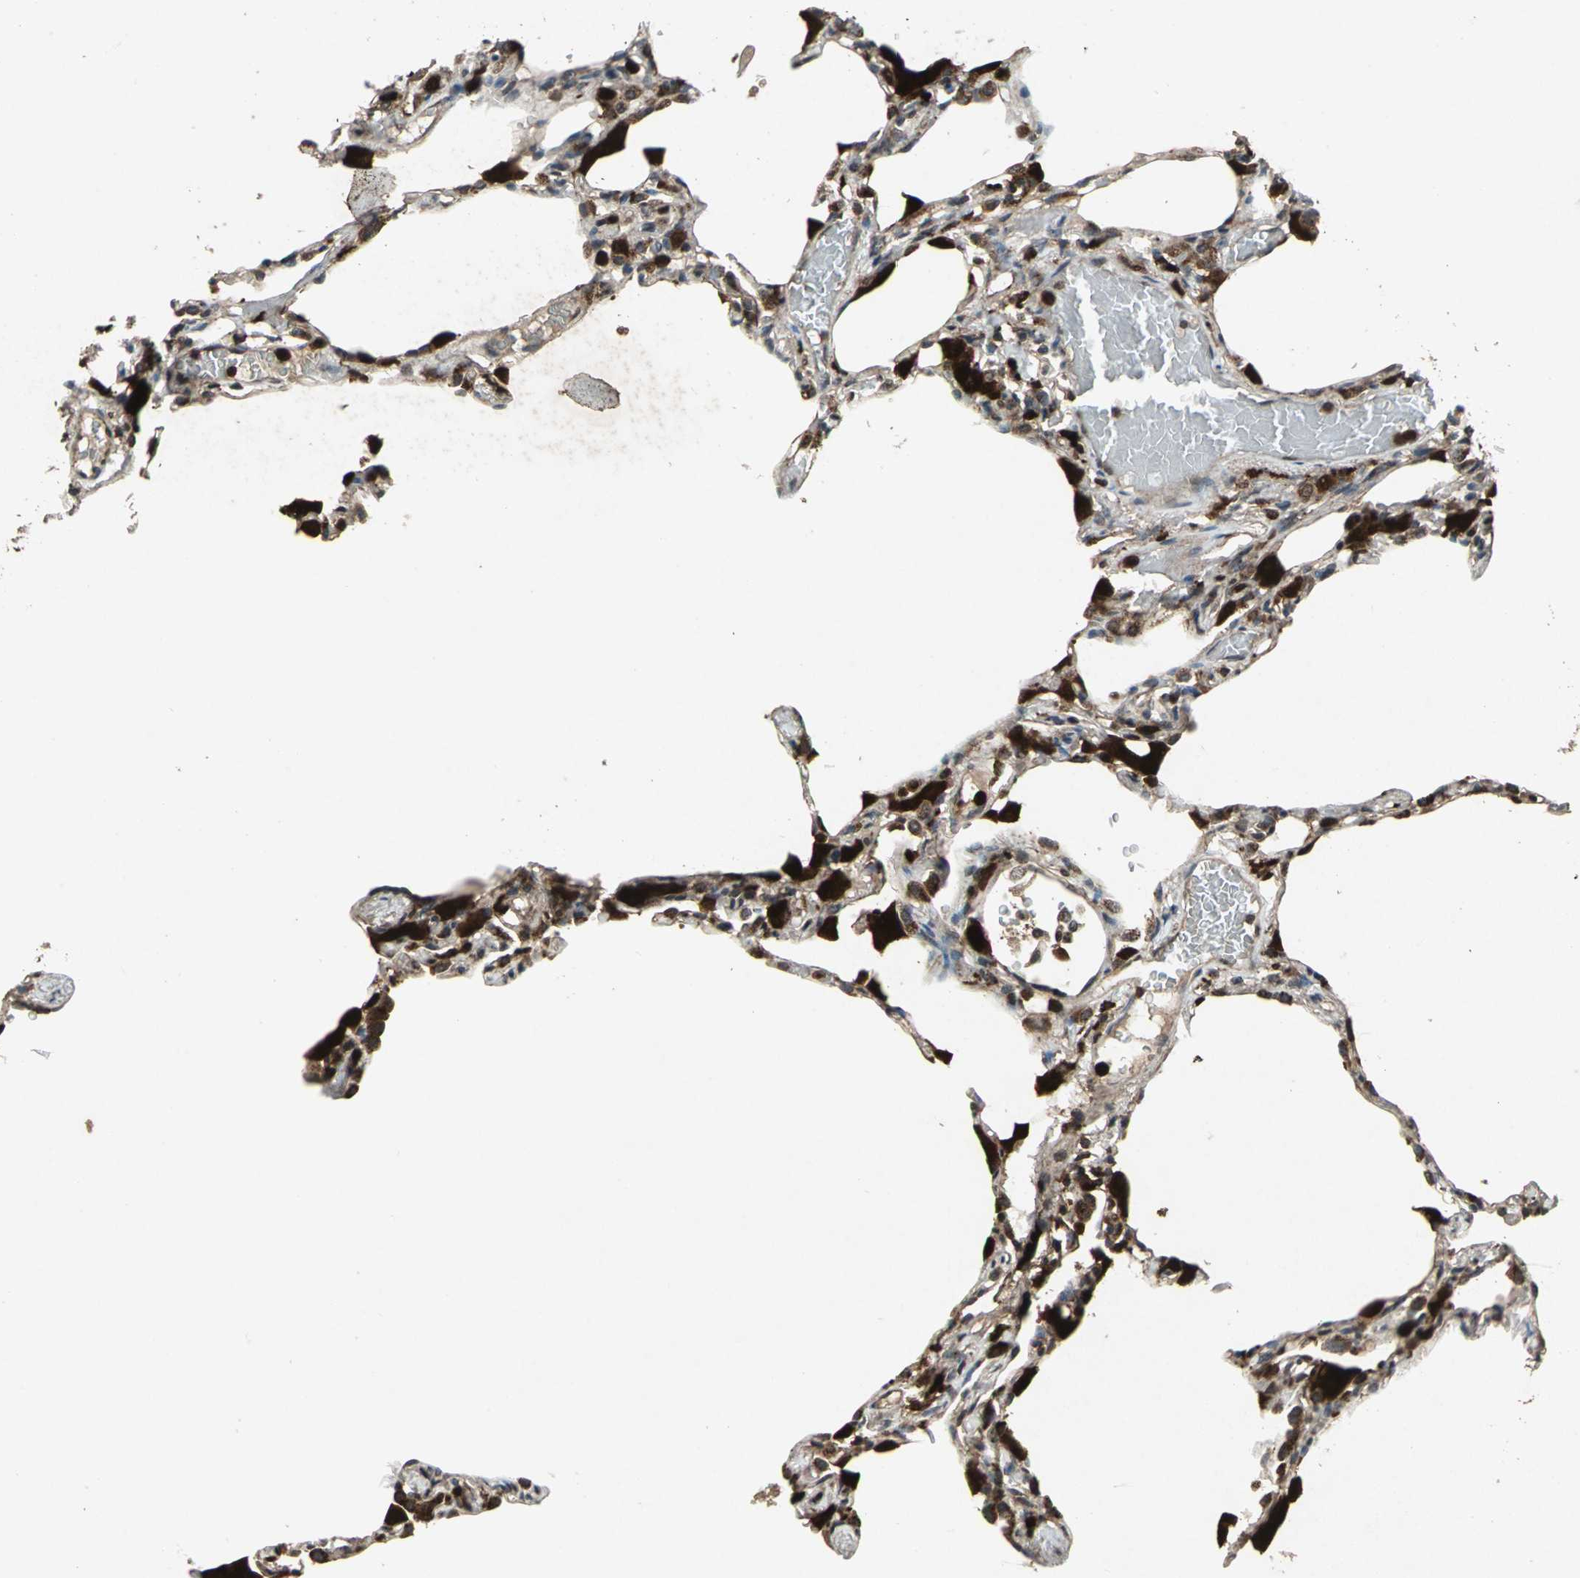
{"staining": {"intensity": "strong", "quantity": ">75%", "location": "cytoplasmic/membranous,nuclear"}, "tissue": "lung", "cell_type": "Alveolar cells", "image_type": "normal", "snomed": [{"axis": "morphology", "description": "Normal tissue, NOS"}, {"axis": "topography", "description": "Lung"}], "caption": "Strong cytoplasmic/membranous,nuclear protein expression is identified in approximately >75% of alveolar cells in lung. (Stains: DAB in brown, nuclei in blue, Microscopy: brightfield microscopy at high magnification).", "gene": "PYCARD", "patient": {"sex": "female", "age": 49}}